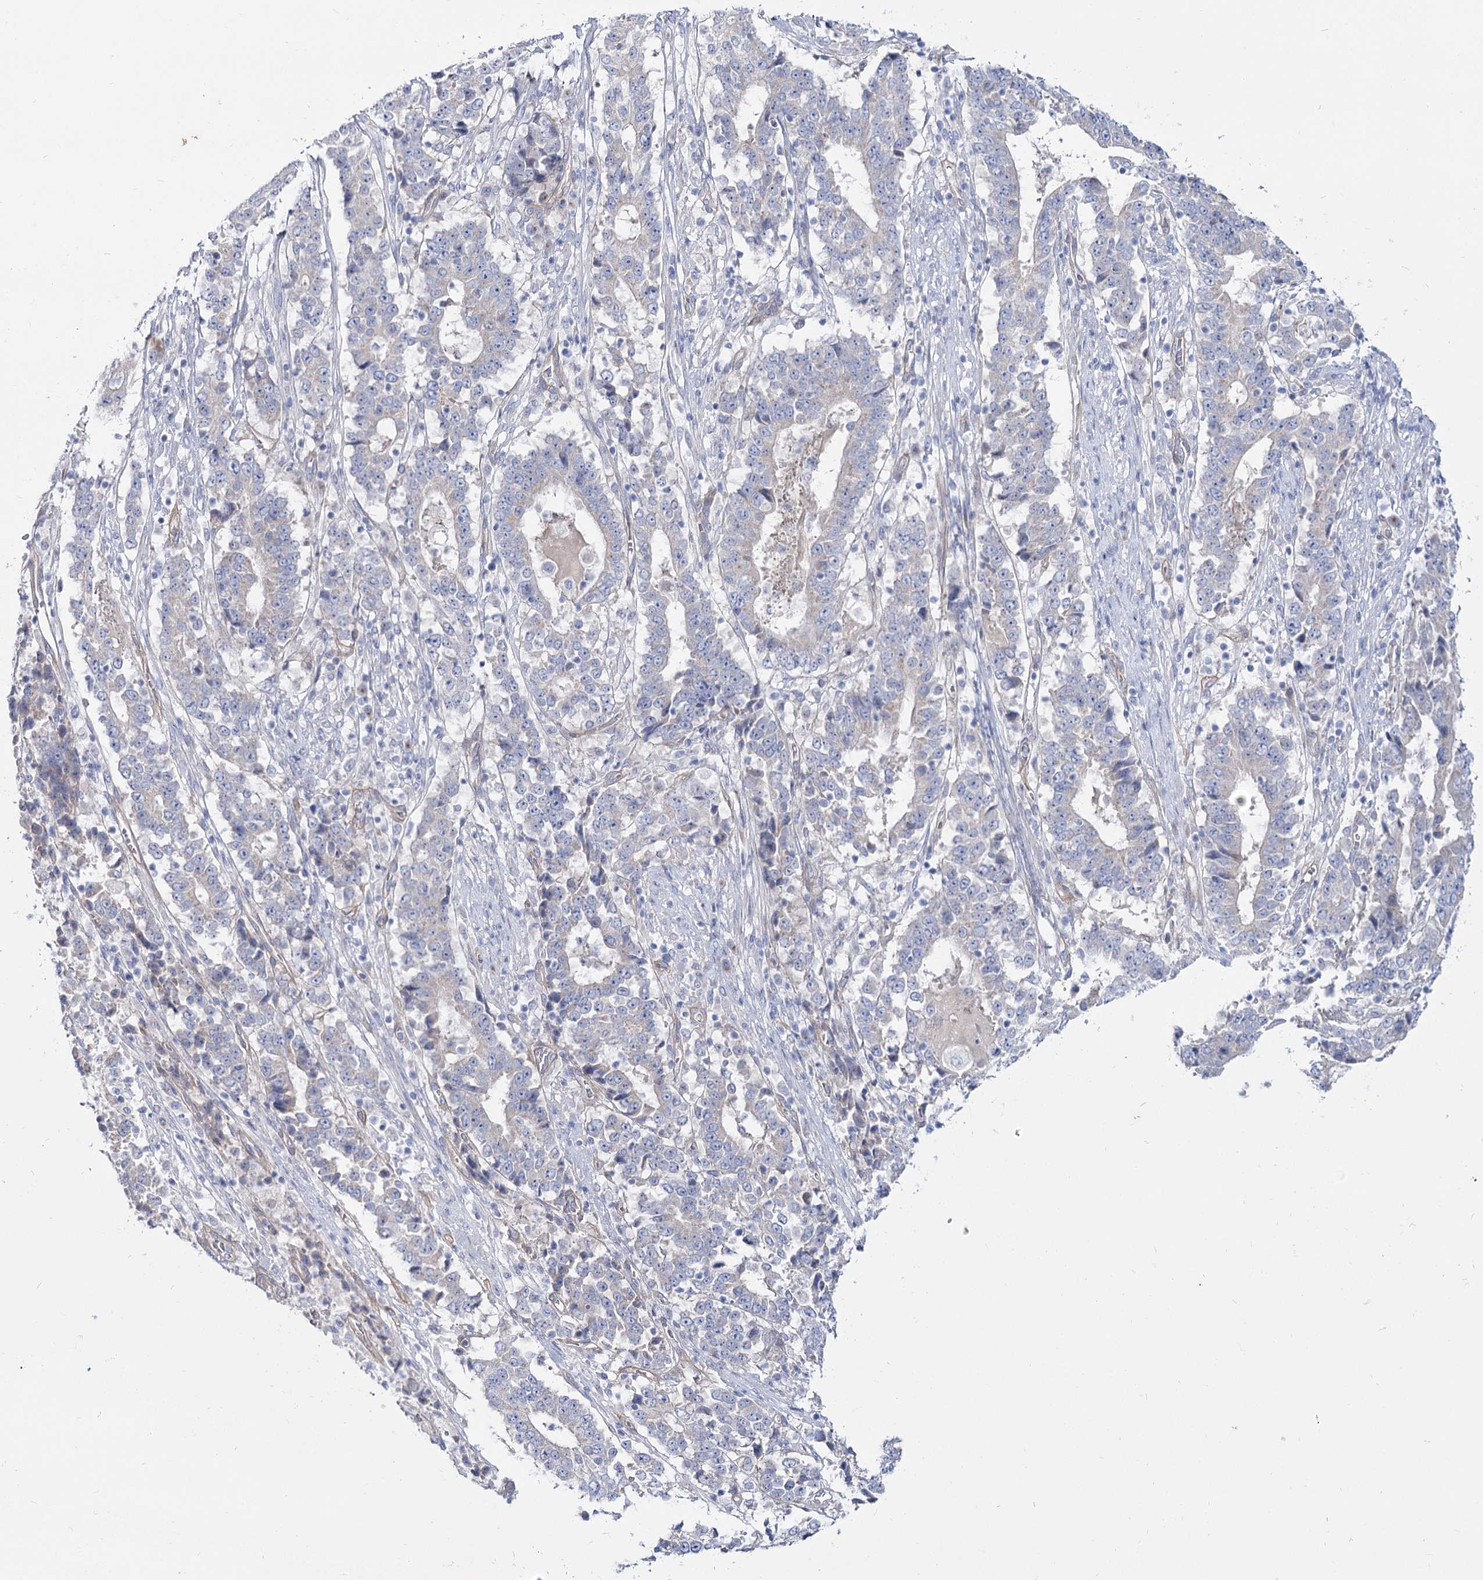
{"staining": {"intensity": "negative", "quantity": "none", "location": "none"}, "tissue": "stomach cancer", "cell_type": "Tumor cells", "image_type": "cancer", "snomed": [{"axis": "morphology", "description": "Adenocarcinoma, NOS"}, {"axis": "topography", "description": "Stomach"}], "caption": "IHC histopathology image of neoplastic tissue: human stomach adenocarcinoma stained with DAB (3,3'-diaminobenzidine) displays no significant protein expression in tumor cells.", "gene": "SUOX", "patient": {"sex": "male", "age": 59}}